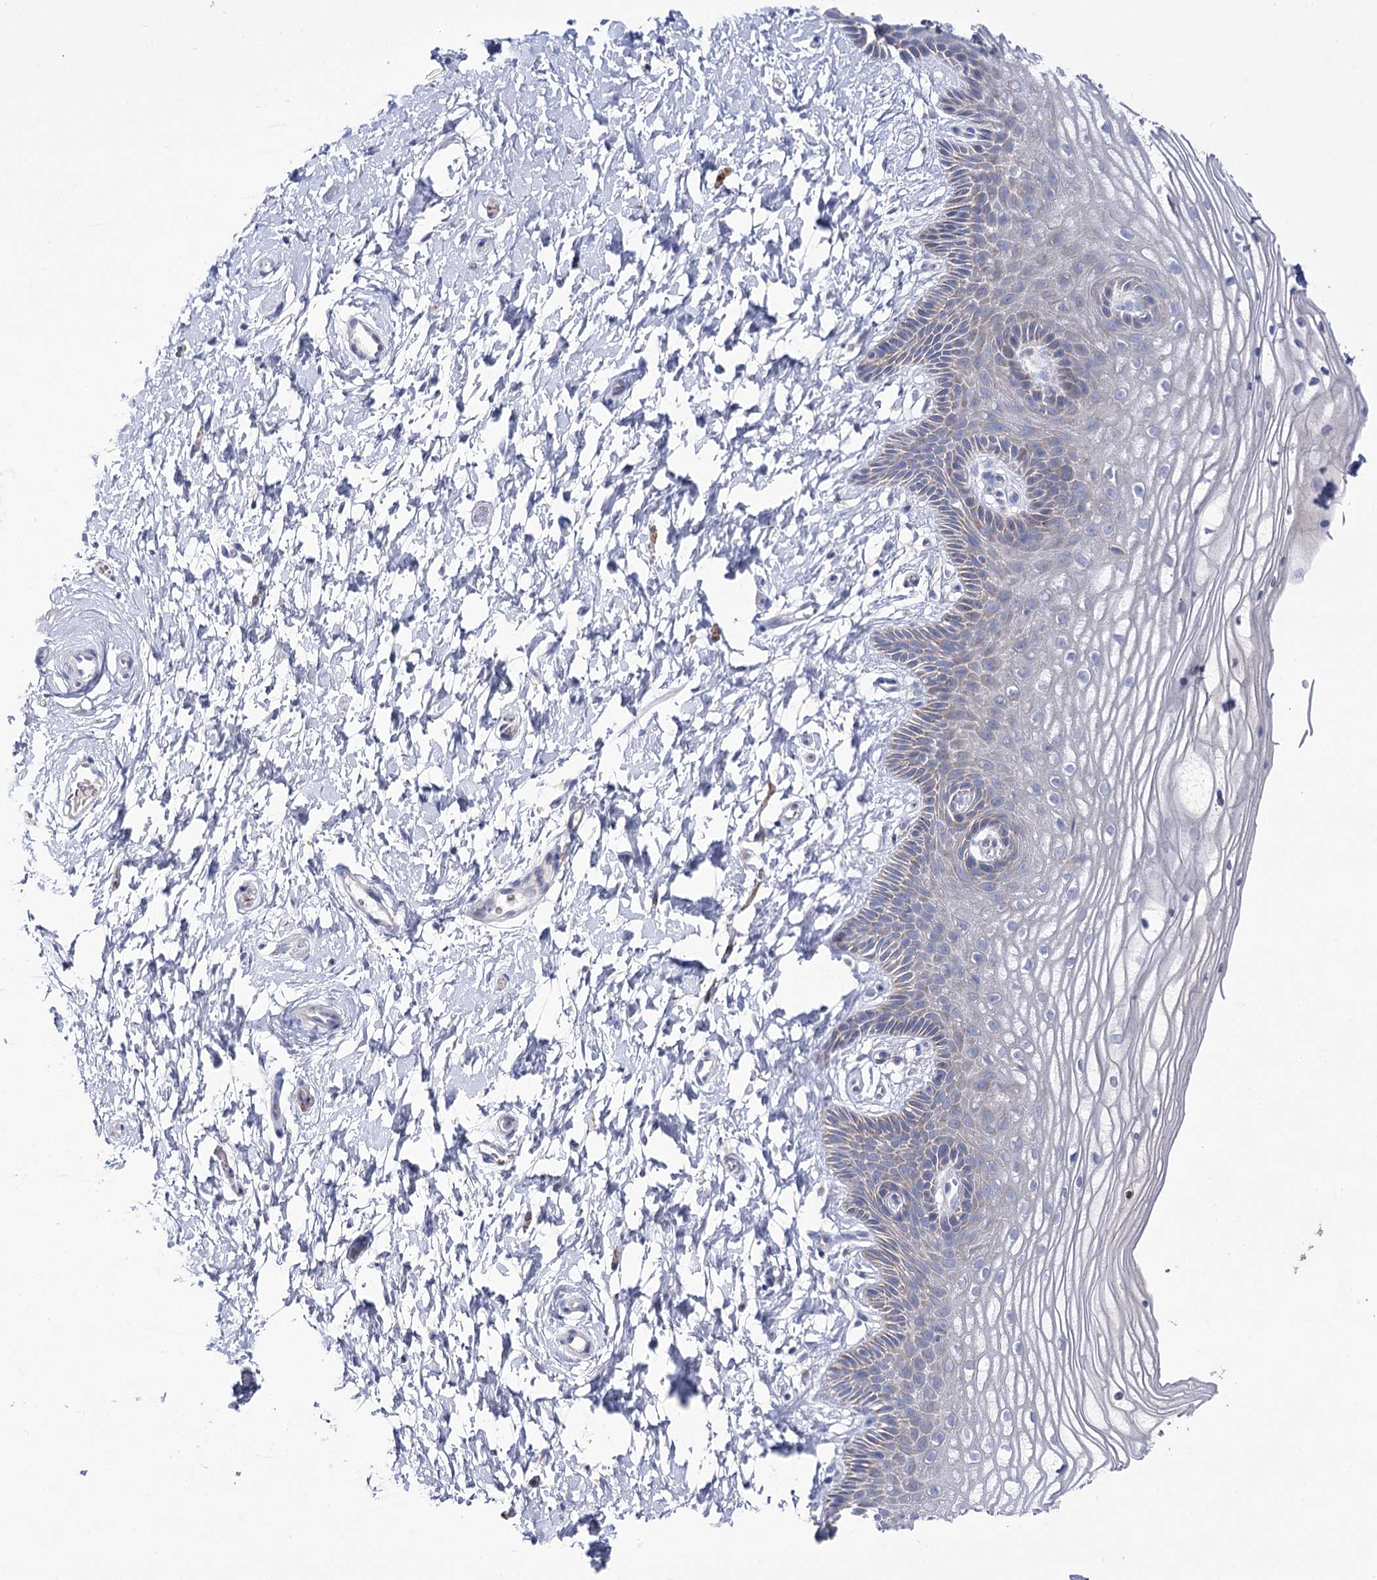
{"staining": {"intensity": "negative", "quantity": "none", "location": "none"}, "tissue": "vagina", "cell_type": "Squamous epithelial cells", "image_type": "normal", "snomed": [{"axis": "morphology", "description": "Normal tissue, NOS"}, {"axis": "topography", "description": "Vagina"}, {"axis": "topography", "description": "Cervix"}], "caption": "Micrograph shows no significant protein positivity in squamous epithelial cells of unremarkable vagina. (DAB immunohistochemistry with hematoxylin counter stain).", "gene": "COX15", "patient": {"sex": "female", "age": 40}}